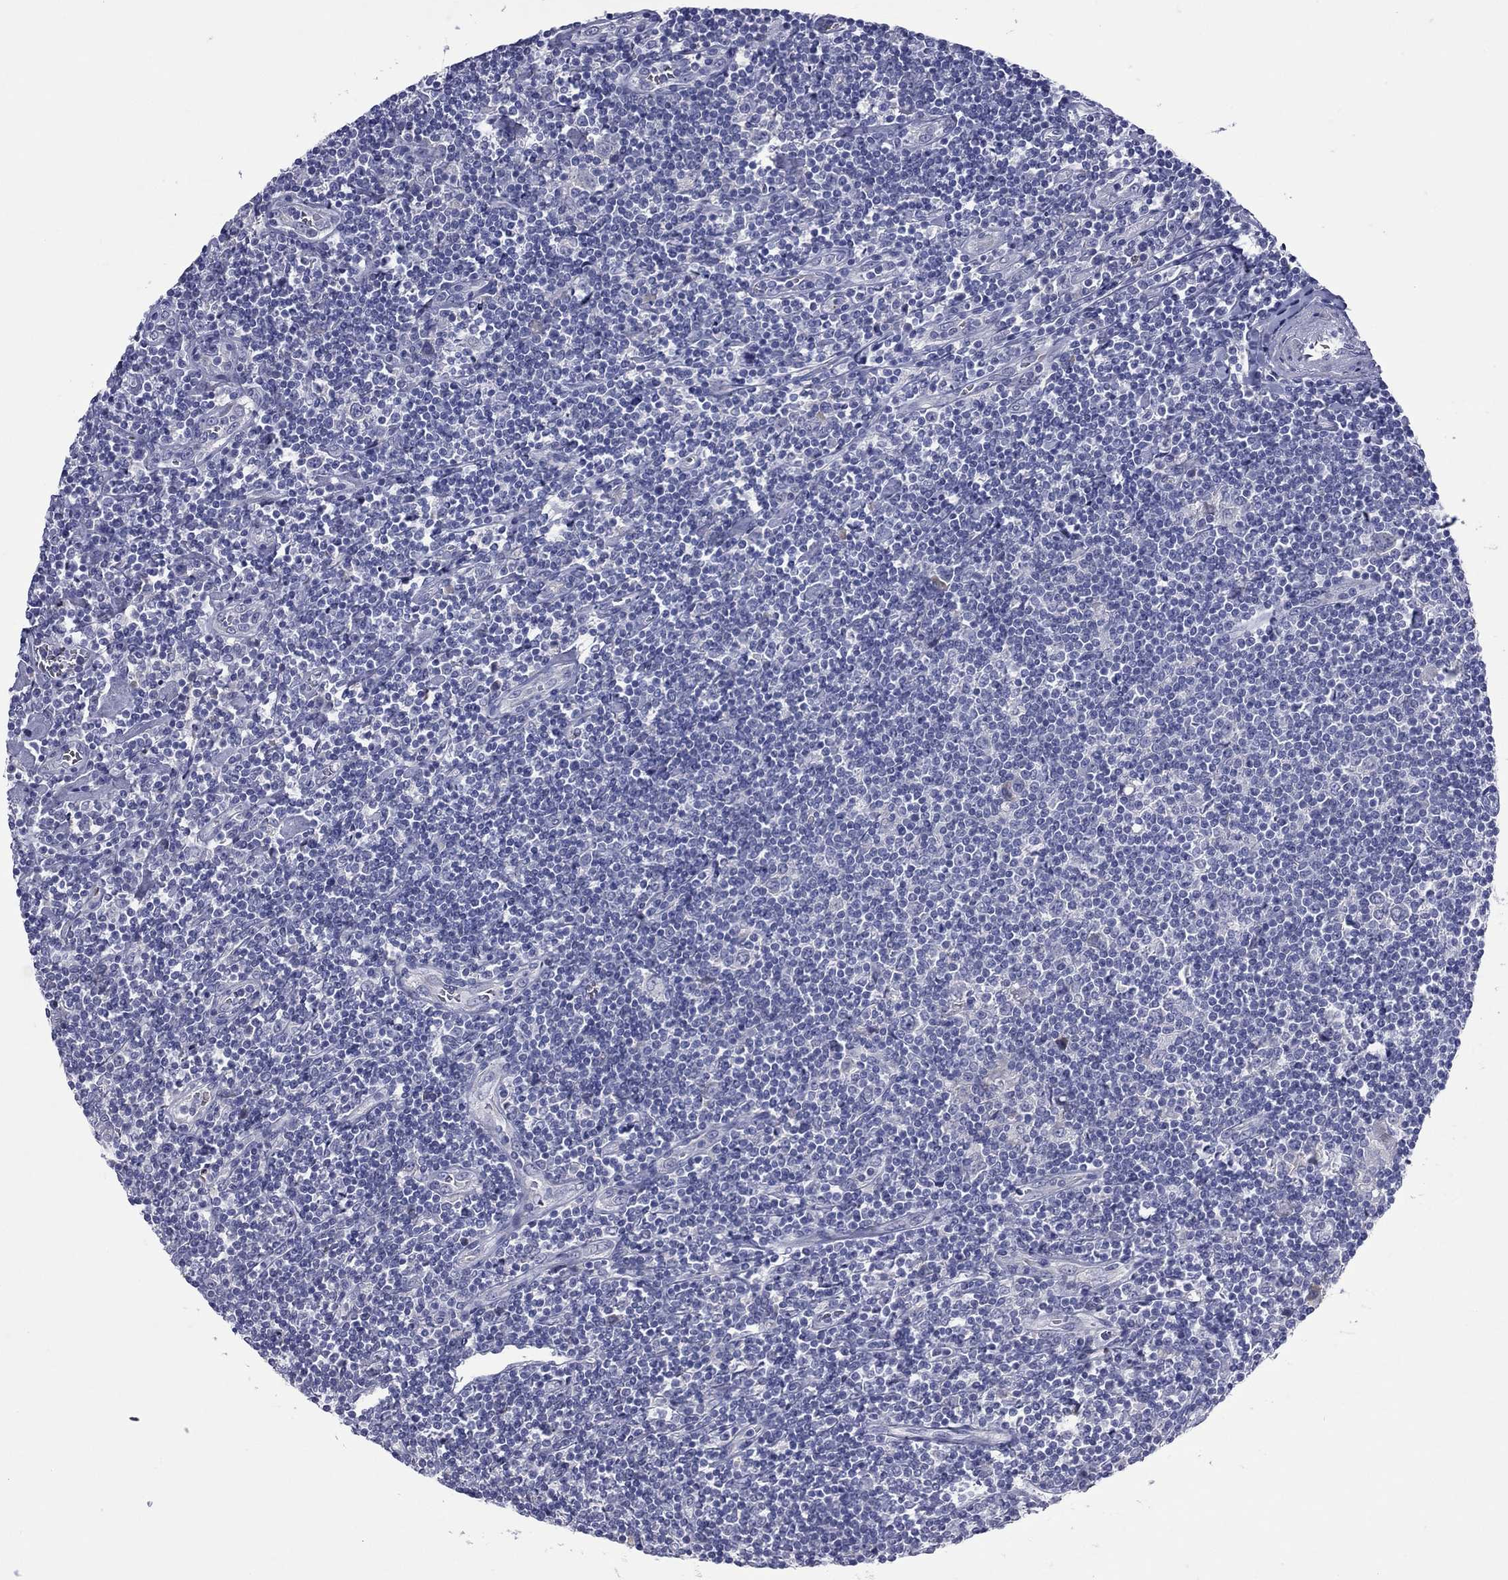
{"staining": {"intensity": "negative", "quantity": "none", "location": "none"}, "tissue": "lymphoma", "cell_type": "Tumor cells", "image_type": "cancer", "snomed": [{"axis": "morphology", "description": "Hodgkin's disease, NOS"}, {"axis": "topography", "description": "Lymph node"}], "caption": "DAB immunohistochemical staining of lymphoma displays no significant positivity in tumor cells. (DAB (3,3'-diaminobenzidine) IHC visualized using brightfield microscopy, high magnification).", "gene": "UNC119B", "patient": {"sex": "male", "age": 40}}